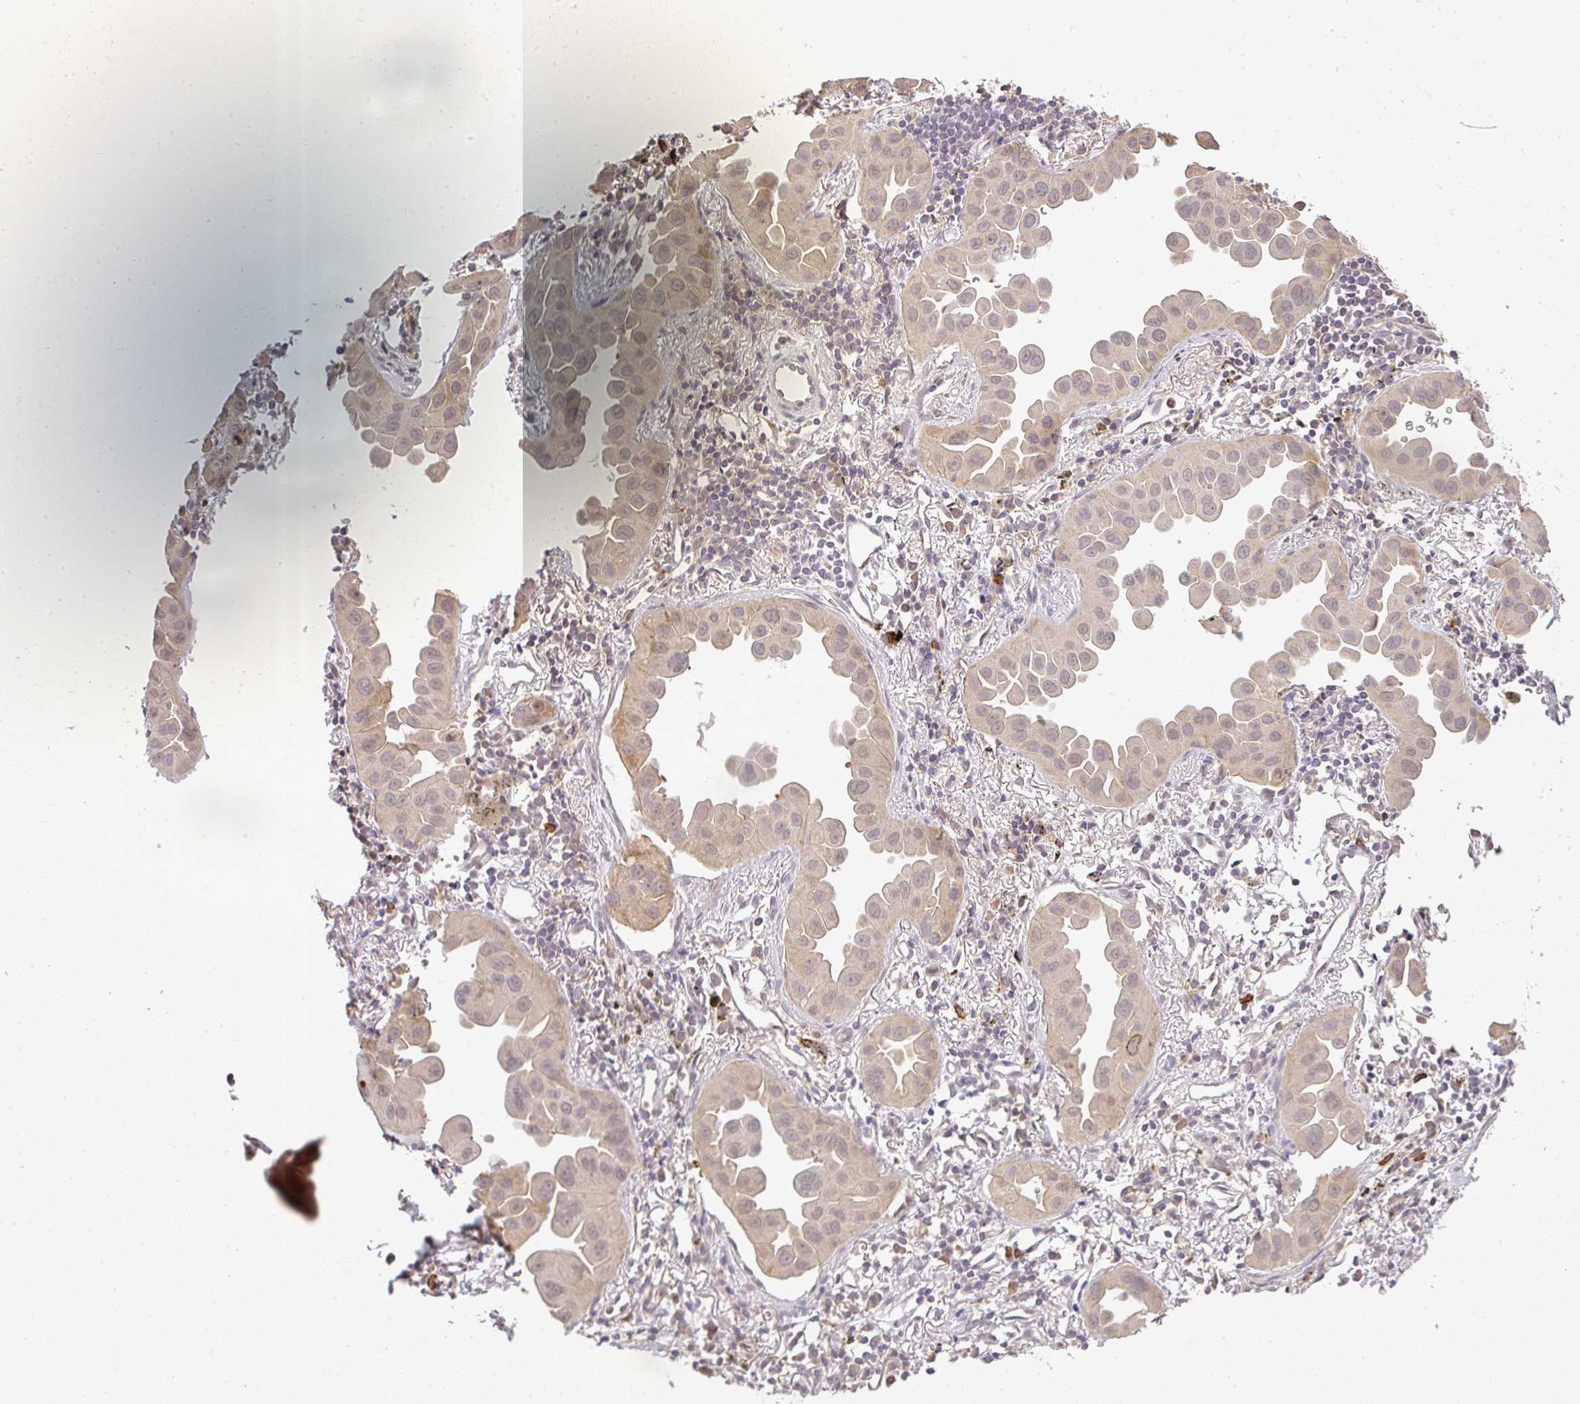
{"staining": {"intensity": "weak", "quantity": ">75%", "location": "cytoplasmic/membranous"}, "tissue": "lung cancer", "cell_type": "Tumor cells", "image_type": "cancer", "snomed": [{"axis": "morphology", "description": "Adenocarcinoma, NOS"}, {"axis": "topography", "description": "Lung"}], "caption": "The immunohistochemical stain labels weak cytoplasmic/membranous staining in tumor cells of lung cancer tissue. Nuclei are stained in blue.", "gene": "FAM153A", "patient": {"sex": "male", "age": 68}}